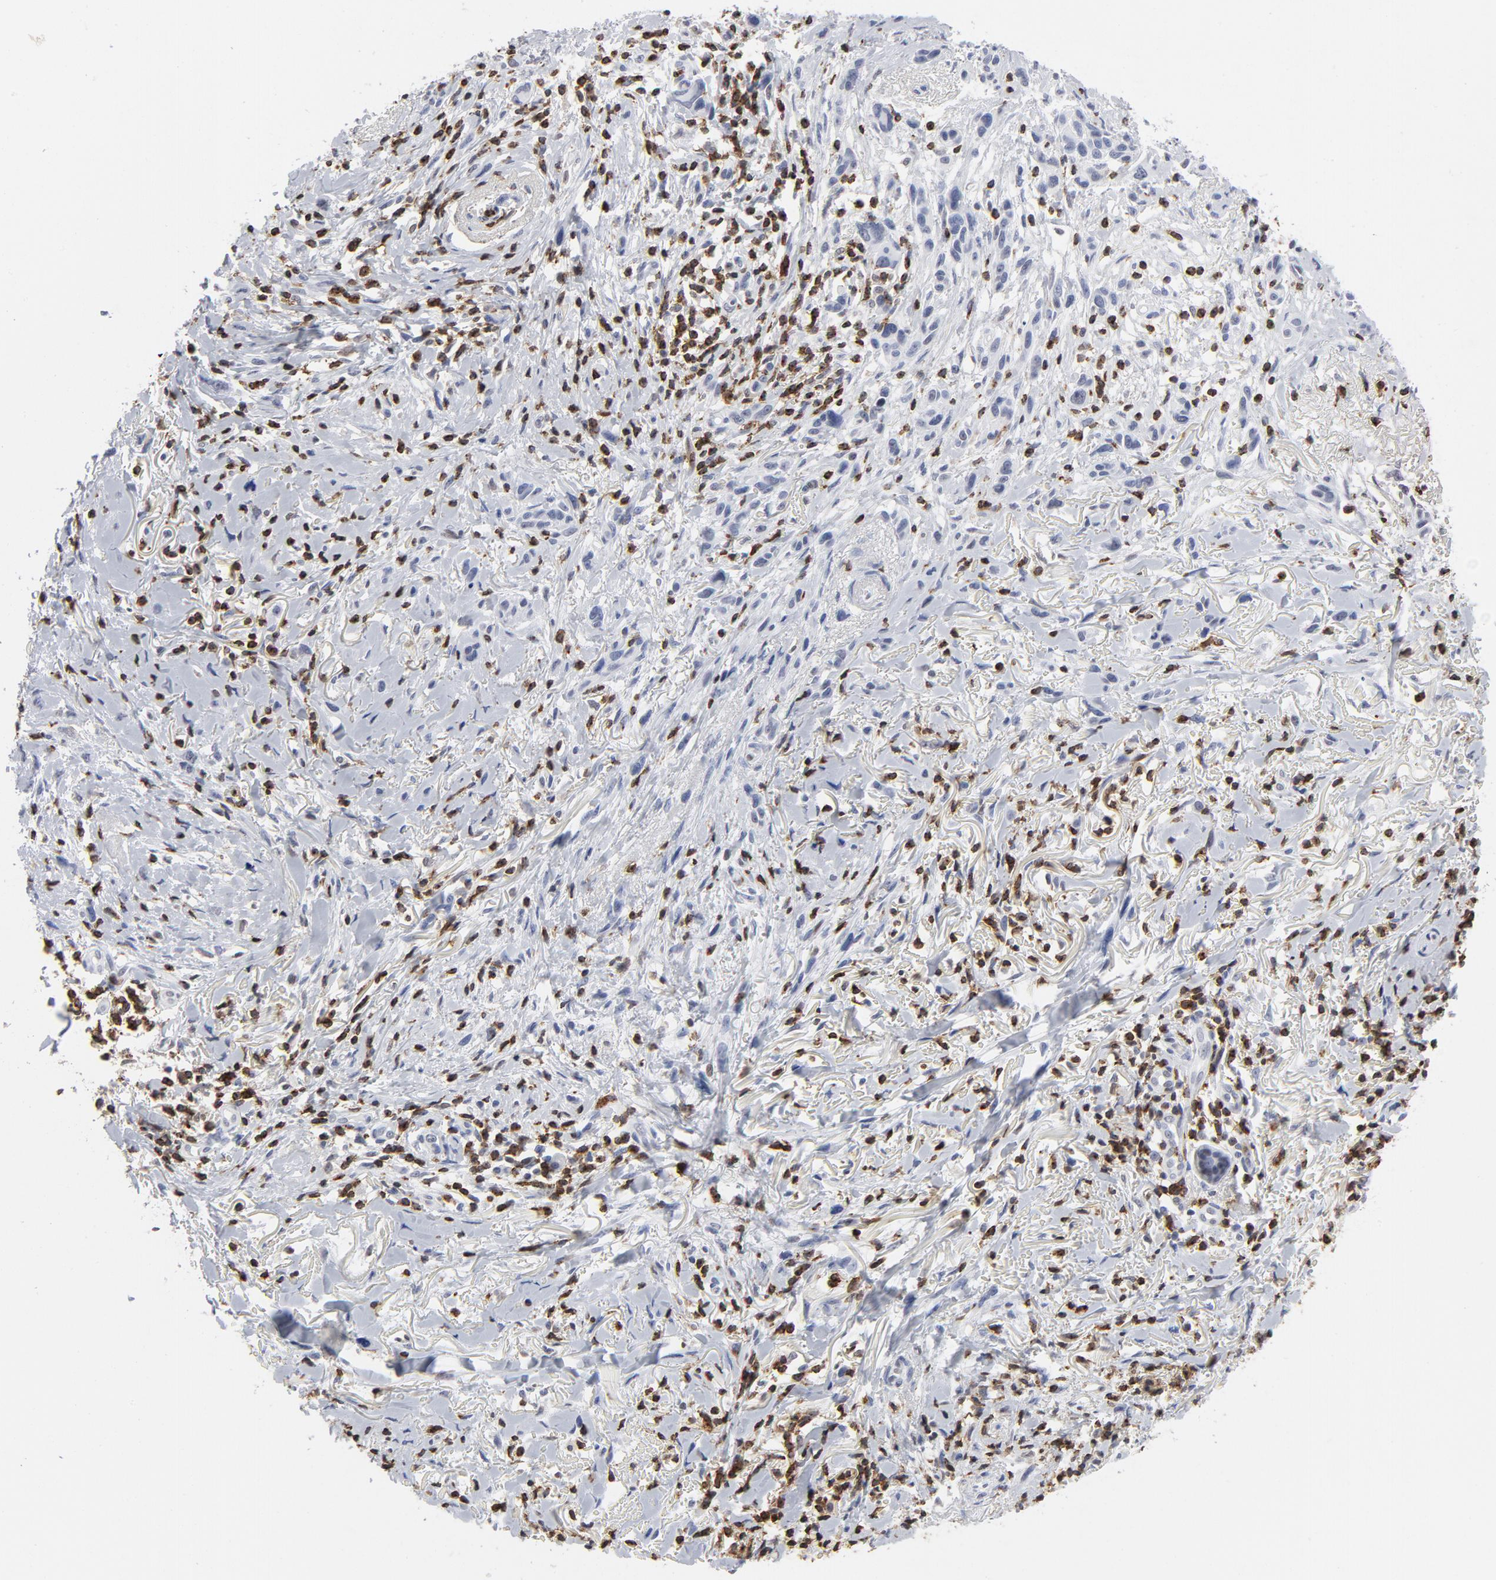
{"staining": {"intensity": "negative", "quantity": "none", "location": "none"}, "tissue": "melanoma", "cell_type": "Tumor cells", "image_type": "cancer", "snomed": [{"axis": "morphology", "description": "Malignant melanoma, NOS"}, {"axis": "topography", "description": "Skin"}], "caption": "This is an immunohistochemistry image of human malignant melanoma. There is no staining in tumor cells.", "gene": "CD2", "patient": {"sex": "male", "age": 91}}